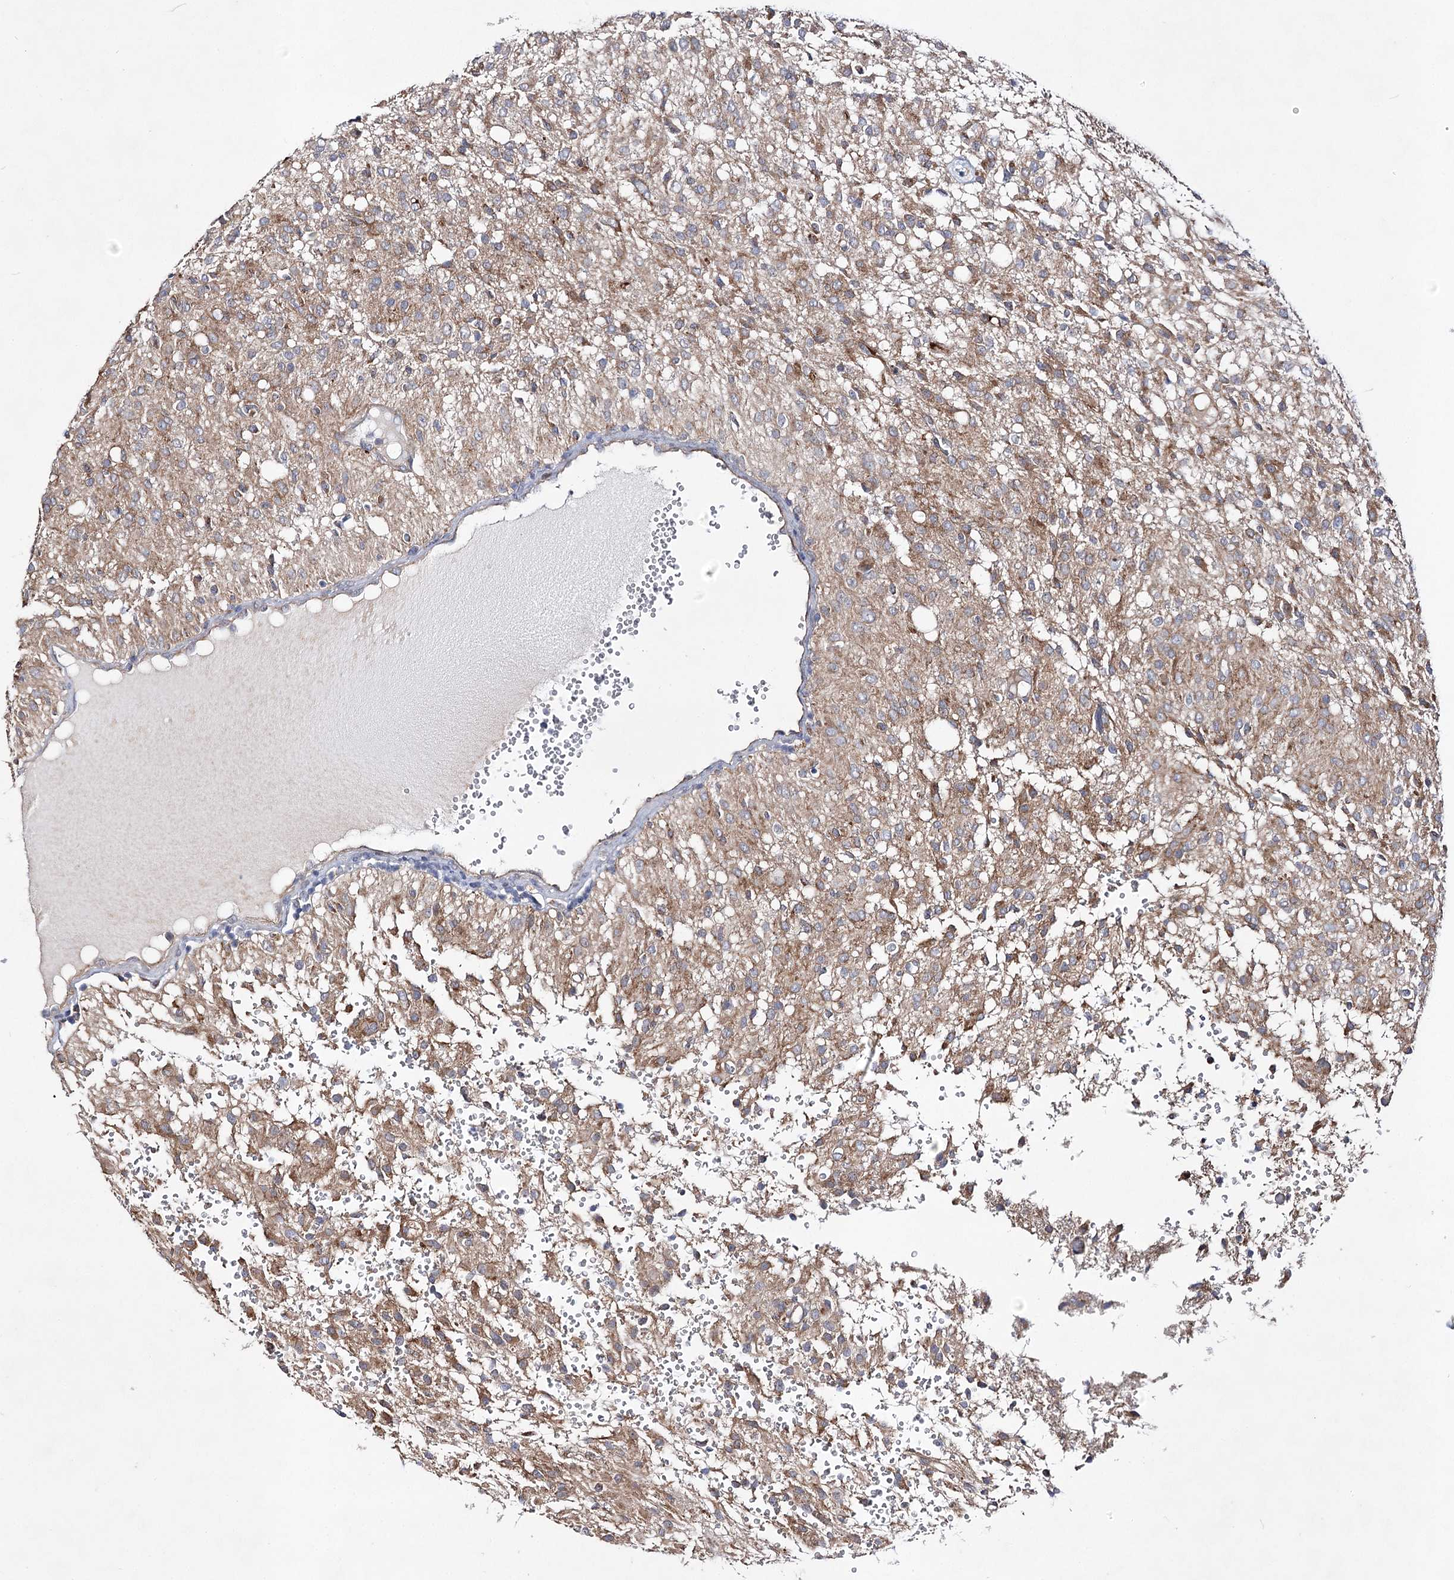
{"staining": {"intensity": "moderate", "quantity": "<25%", "location": "cytoplasmic/membranous"}, "tissue": "glioma", "cell_type": "Tumor cells", "image_type": "cancer", "snomed": [{"axis": "morphology", "description": "Glioma, malignant, High grade"}, {"axis": "topography", "description": "Brain"}], "caption": "Malignant high-grade glioma stained for a protein reveals moderate cytoplasmic/membranous positivity in tumor cells.", "gene": "ARHGAP32", "patient": {"sex": "female", "age": 59}}